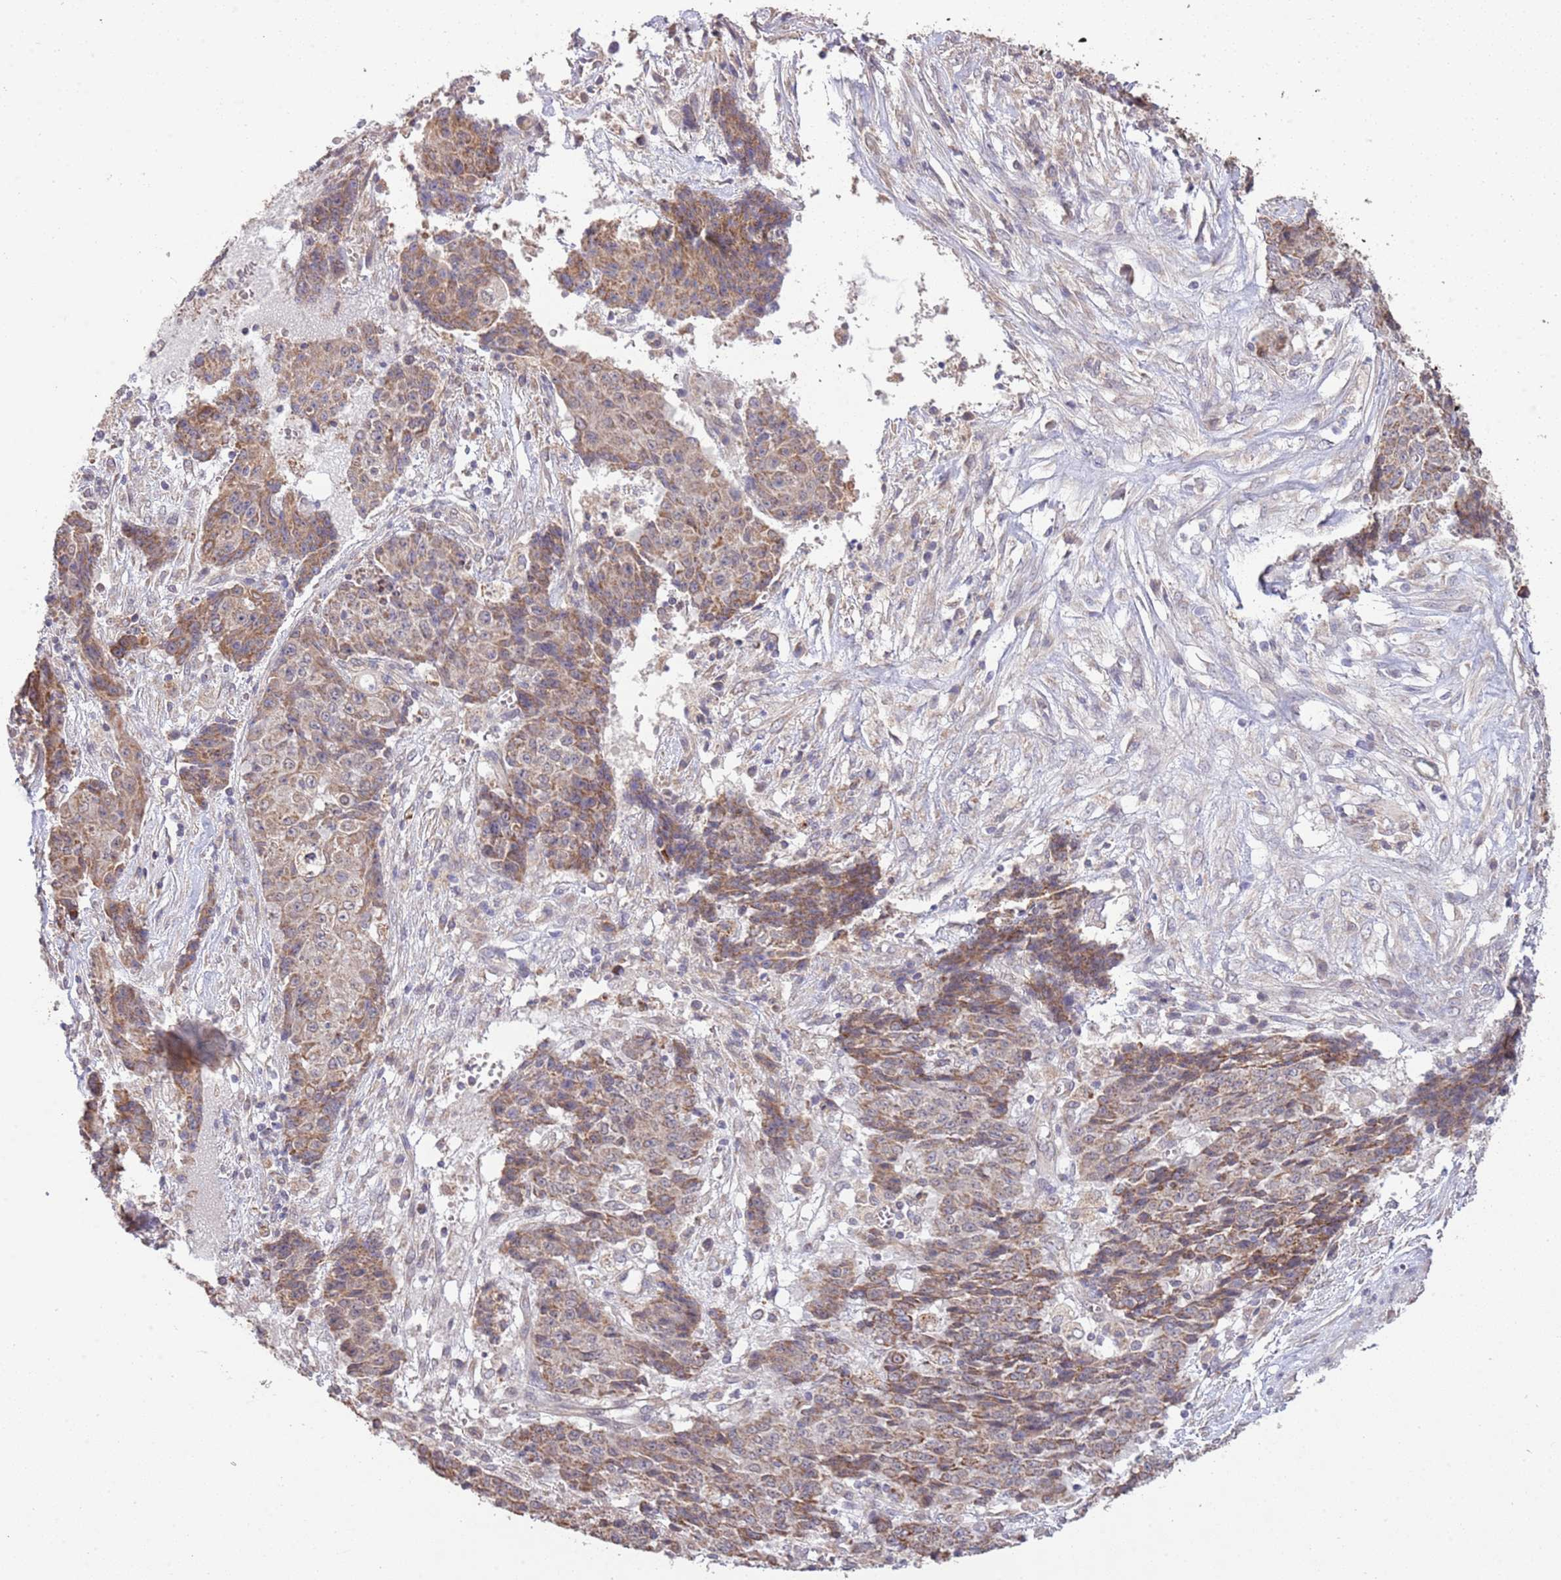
{"staining": {"intensity": "moderate", "quantity": ">75%", "location": "cytoplasmic/membranous"}, "tissue": "ovarian cancer", "cell_type": "Tumor cells", "image_type": "cancer", "snomed": [{"axis": "morphology", "description": "Carcinoma, endometroid"}, {"axis": "topography", "description": "Ovary"}], "caption": "A brown stain highlights moderate cytoplasmic/membranous expression of a protein in endometroid carcinoma (ovarian) tumor cells. (DAB = brown stain, brightfield microscopy at high magnification).", "gene": "IVD", "patient": {"sex": "female", "age": 42}}